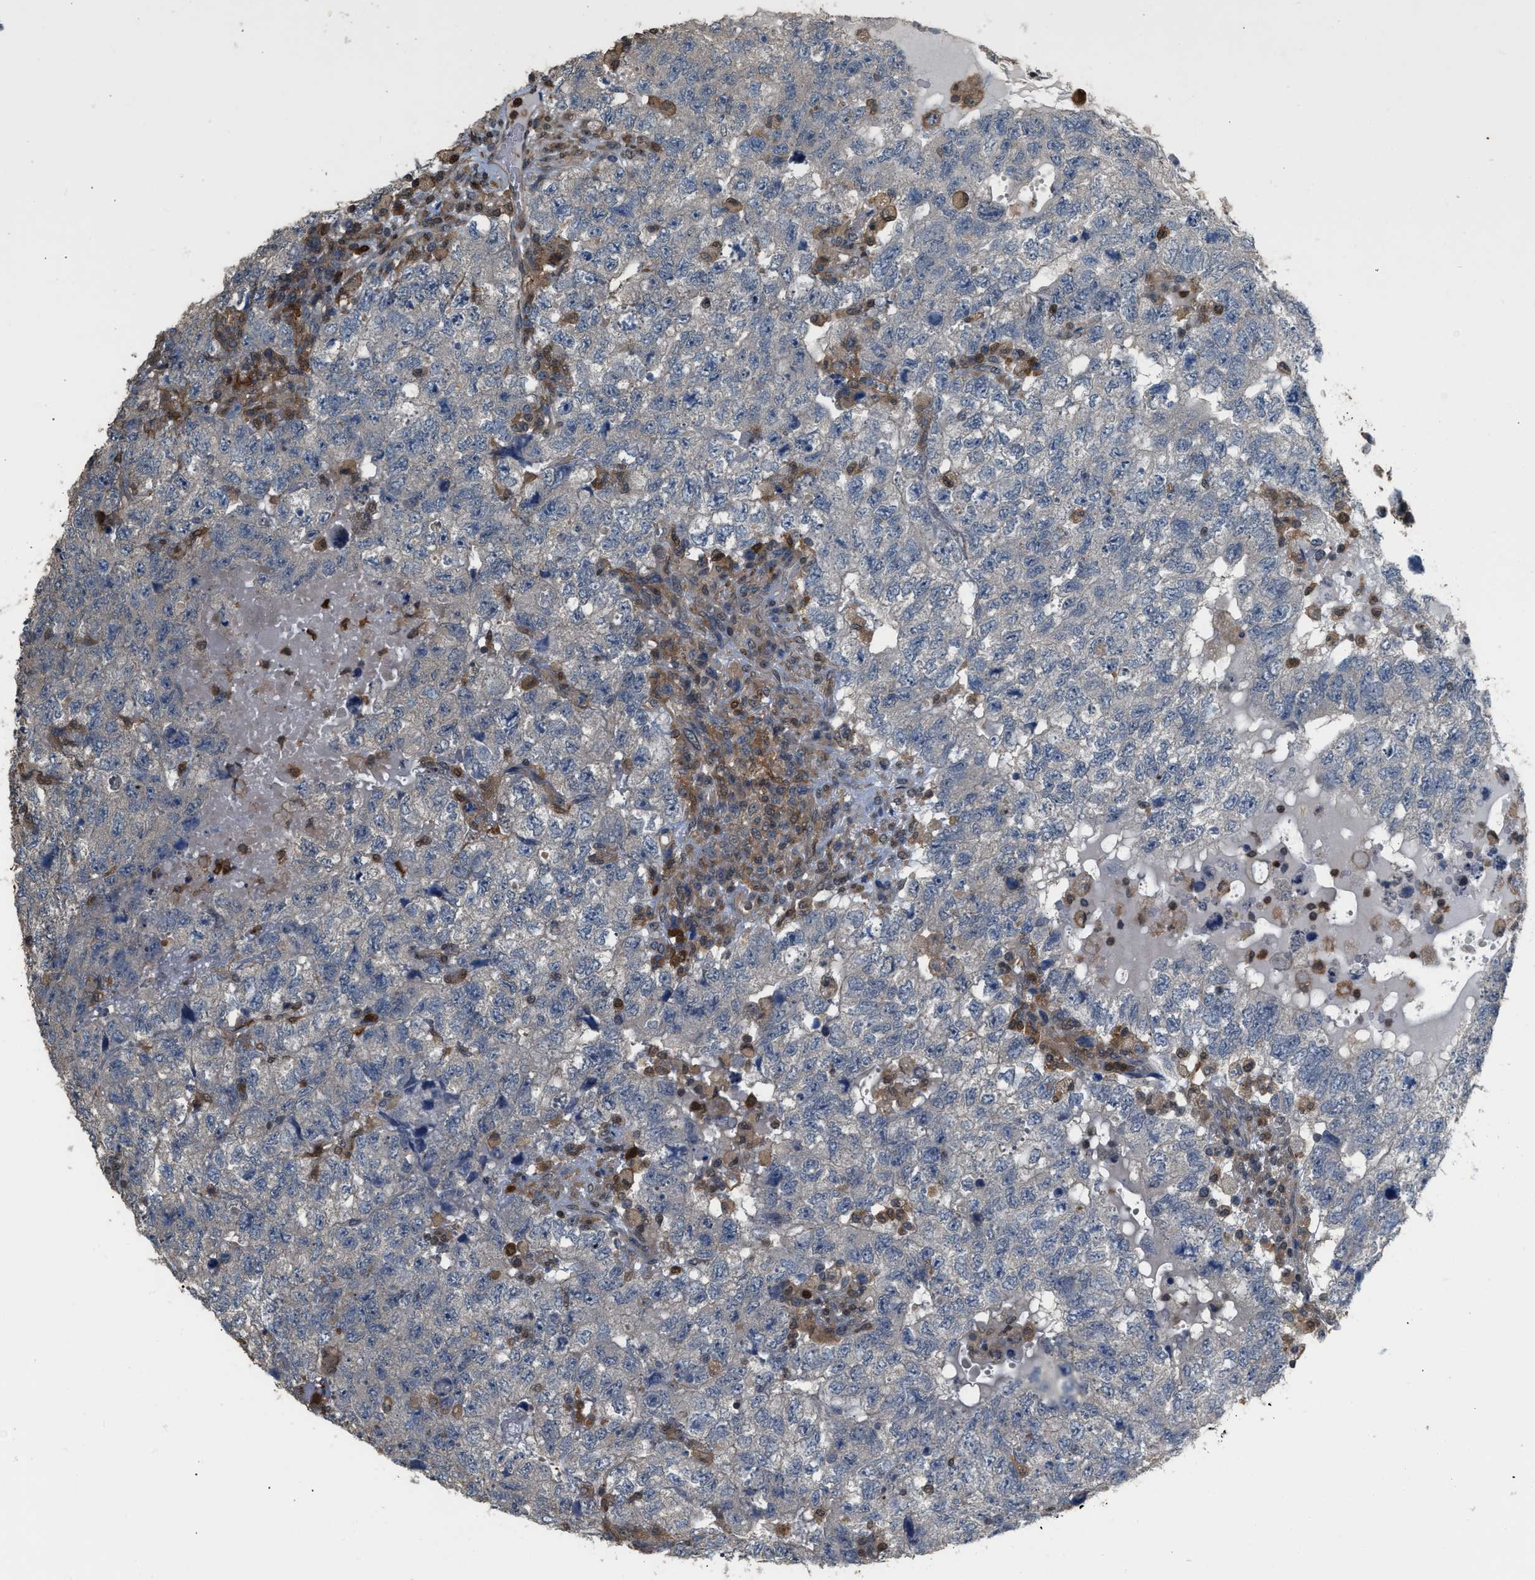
{"staining": {"intensity": "negative", "quantity": "none", "location": "none"}, "tissue": "testis cancer", "cell_type": "Tumor cells", "image_type": "cancer", "snomed": [{"axis": "morphology", "description": "Carcinoma, Embryonal, NOS"}, {"axis": "topography", "description": "Testis"}], "caption": "Immunohistochemistry of human testis cancer (embryonal carcinoma) shows no staining in tumor cells.", "gene": "MTPN", "patient": {"sex": "male", "age": 36}}